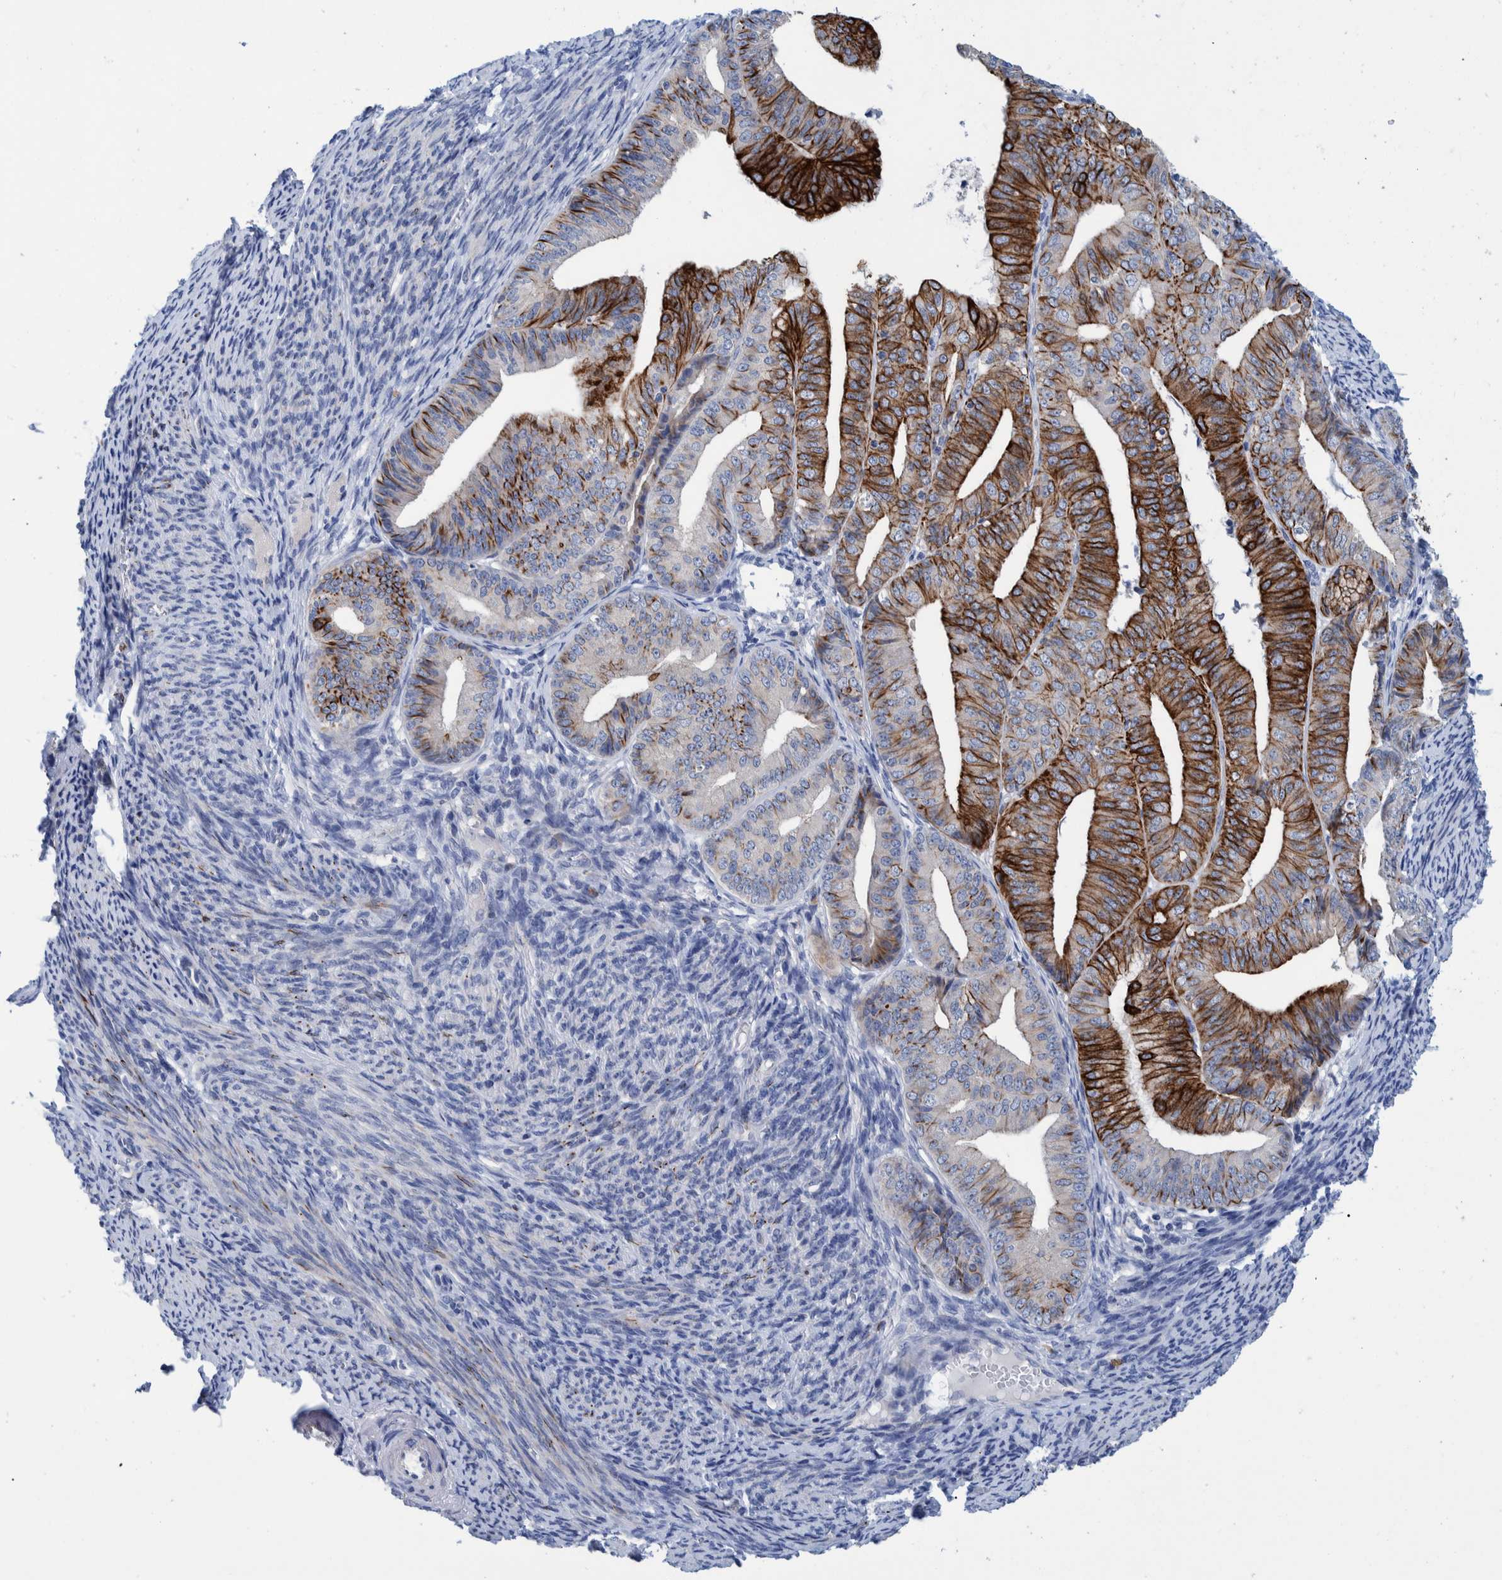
{"staining": {"intensity": "strong", "quantity": ">75%", "location": "cytoplasmic/membranous"}, "tissue": "endometrial cancer", "cell_type": "Tumor cells", "image_type": "cancer", "snomed": [{"axis": "morphology", "description": "Adenocarcinoma, NOS"}, {"axis": "topography", "description": "Endometrium"}], "caption": "A high amount of strong cytoplasmic/membranous positivity is identified in approximately >75% of tumor cells in endometrial cancer (adenocarcinoma) tissue. The staining is performed using DAB (3,3'-diaminobenzidine) brown chromogen to label protein expression. The nuclei are counter-stained blue using hematoxylin.", "gene": "MKS1", "patient": {"sex": "female", "age": 63}}